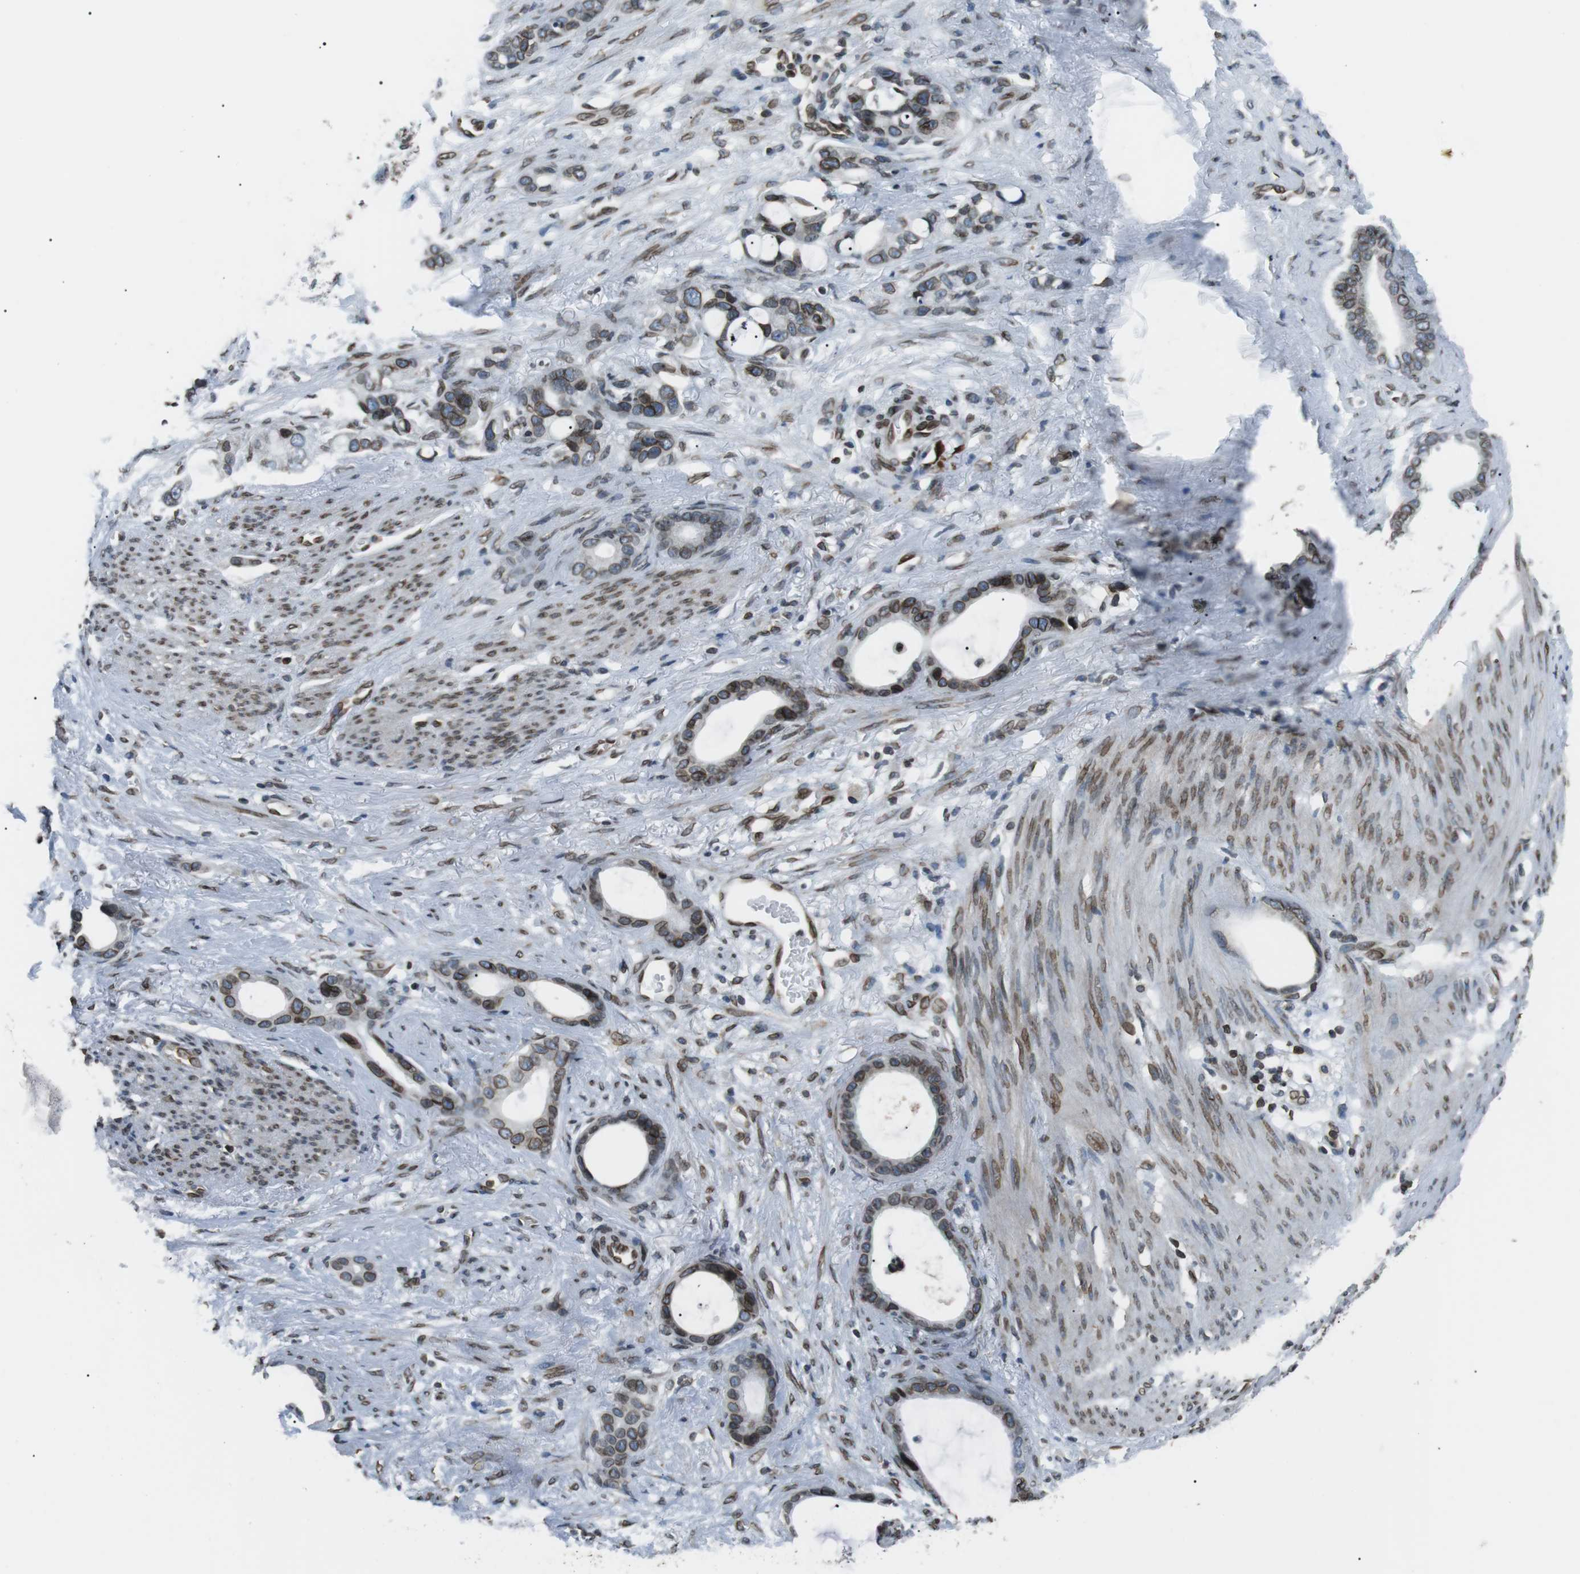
{"staining": {"intensity": "moderate", "quantity": ">75%", "location": "cytoplasmic/membranous,nuclear"}, "tissue": "stomach cancer", "cell_type": "Tumor cells", "image_type": "cancer", "snomed": [{"axis": "morphology", "description": "Adenocarcinoma, NOS"}, {"axis": "topography", "description": "Stomach"}], "caption": "This is a histology image of immunohistochemistry (IHC) staining of stomach adenocarcinoma, which shows moderate staining in the cytoplasmic/membranous and nuclear of tumor cells.", "gene": "TMX4", "patient": {"sex": "female", "age": 75}}